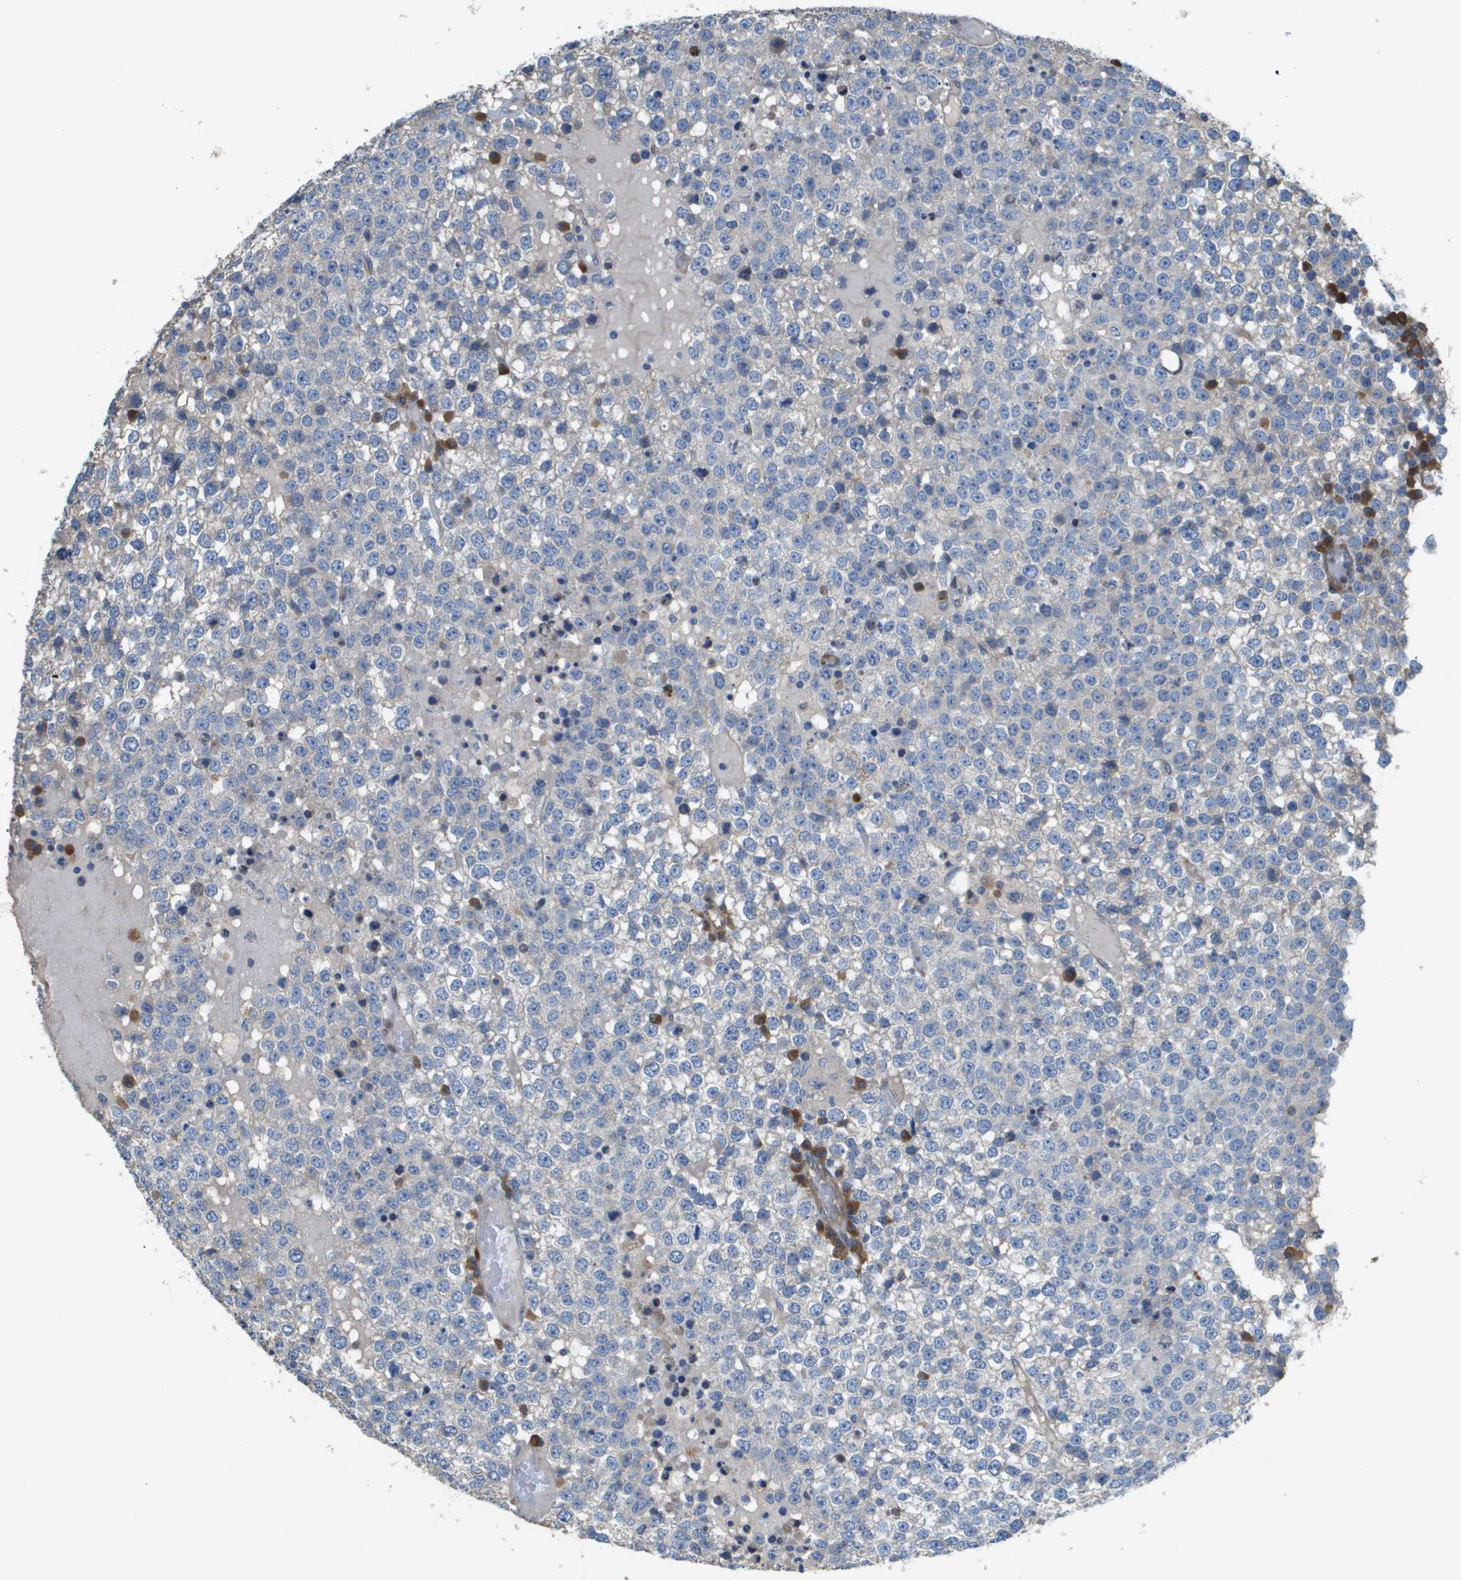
{"staining": {"intensity": "negative", "quantity": "none", "location": "none"}, "tissue": "testis cancer", "cell_type": "Tumor cells", "image_type": "cancer", "snomed": [{"axis": "morphology", "description": "Seminoma, NOS"}, {"axis": "topography", "description": "Testis"}], "caption": "Tumor cells are negative for brown protein staining in testis cancer (seminoma). Brightfield microscopy of immunohistochemistry (IHC) stained with DAB (3,3'-diaminobenzidine) (brown) and hematoxylin (blue), captured at high magnification.", "gene": "CASP10", "patient": {"sex": "male", "age": 65}}